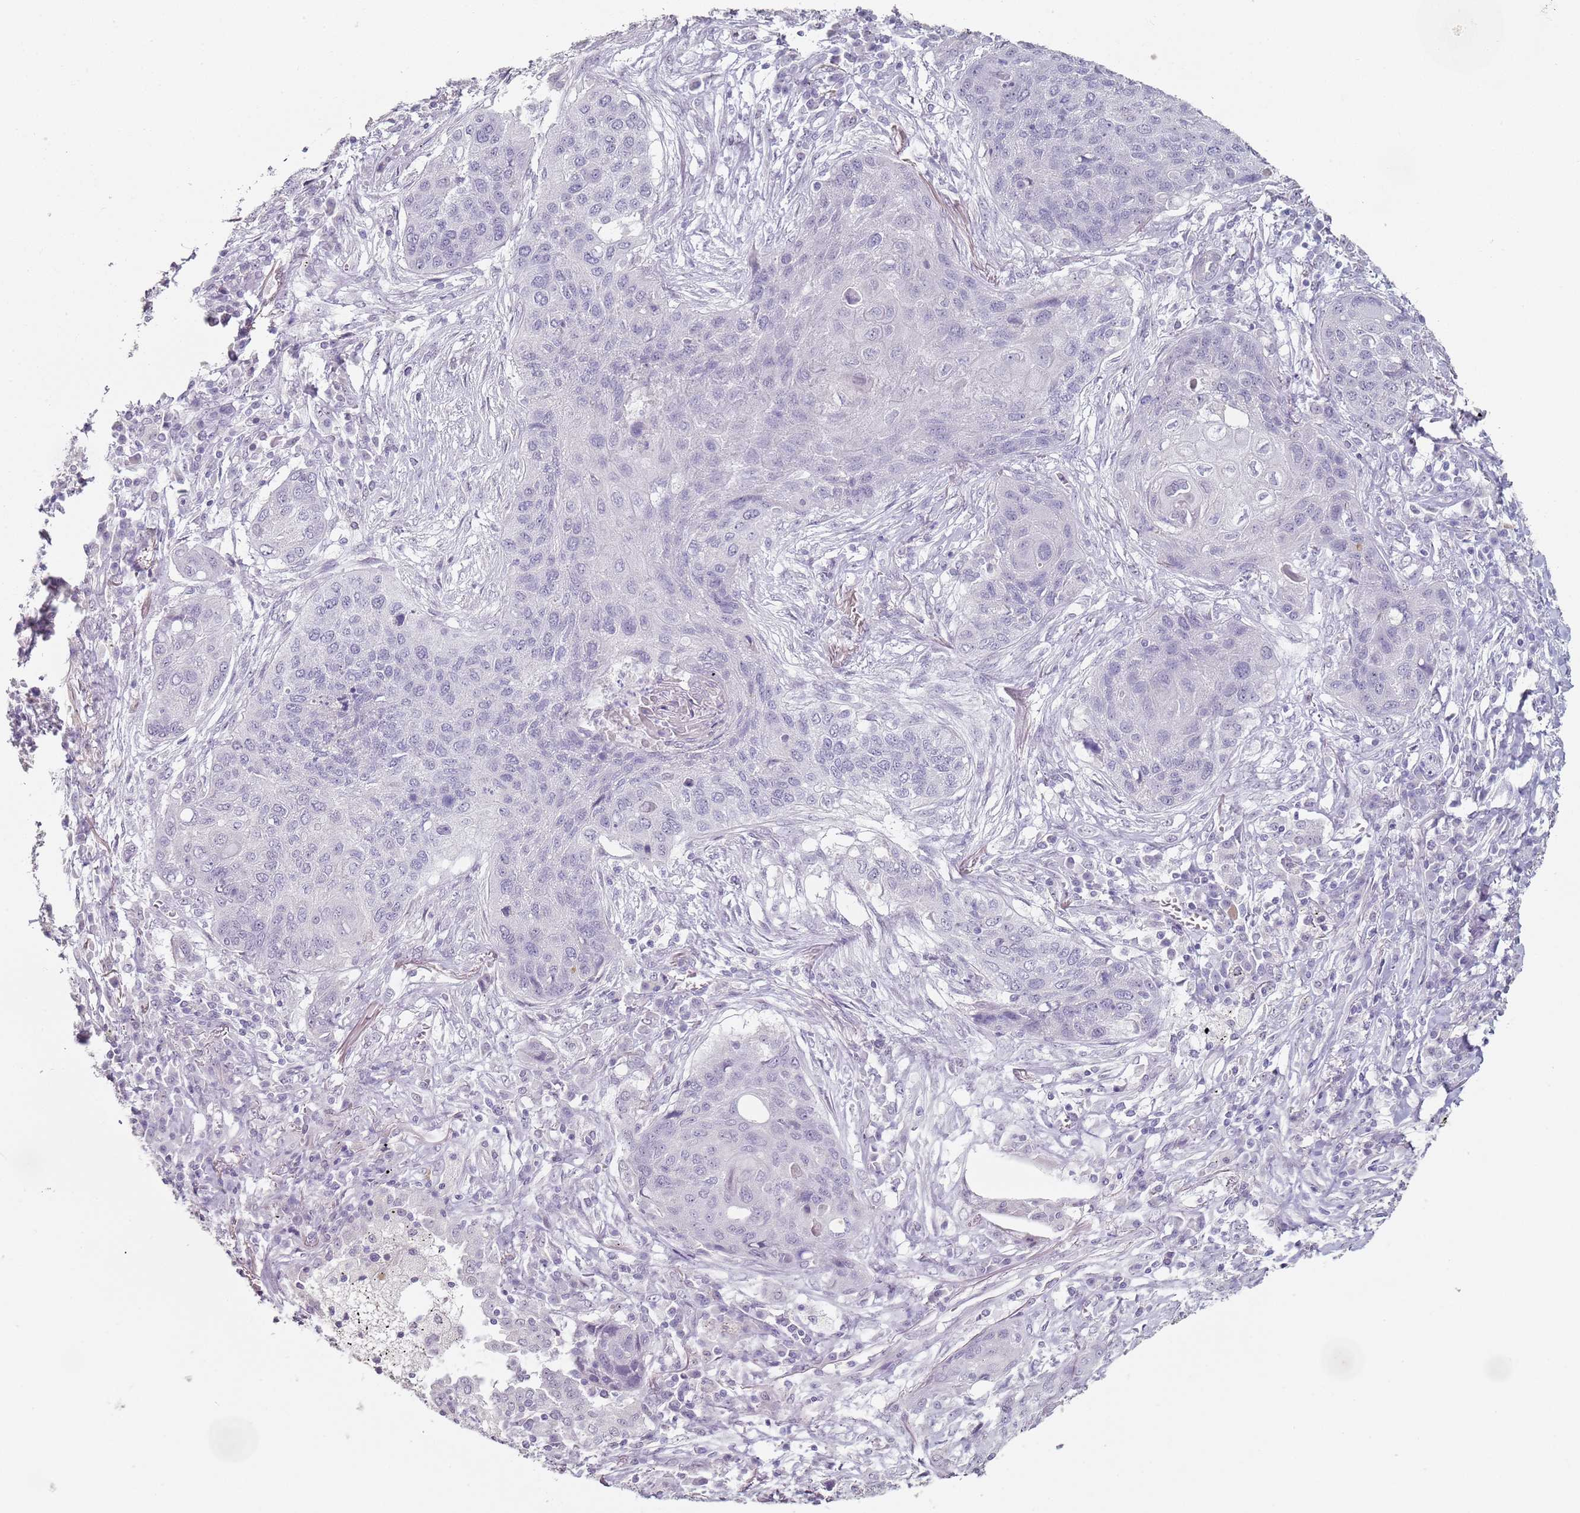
{"staining": {"intensity": "negative", "quantity": "none", "location": "none"}, "tissue": "lung cancer", "cell_type": "Tumor cells", "image_type": "cancer", "snomed": [{"axis": "morphology", "description": "Squamous cell carcinoma, NOS"}, {"axis": "topography", "description": "Lung"}], "caption": "The image shows no significant expression in tumor cells of squamous cell carcinoma (lung). The staining is performed using DAB (3,3'-diaminobenzidine) brown chromogen with nuclei counter-stained in using hematoxylin.", "gene": "DNAH11", "patient": {"sex": "female", "age": 63}}